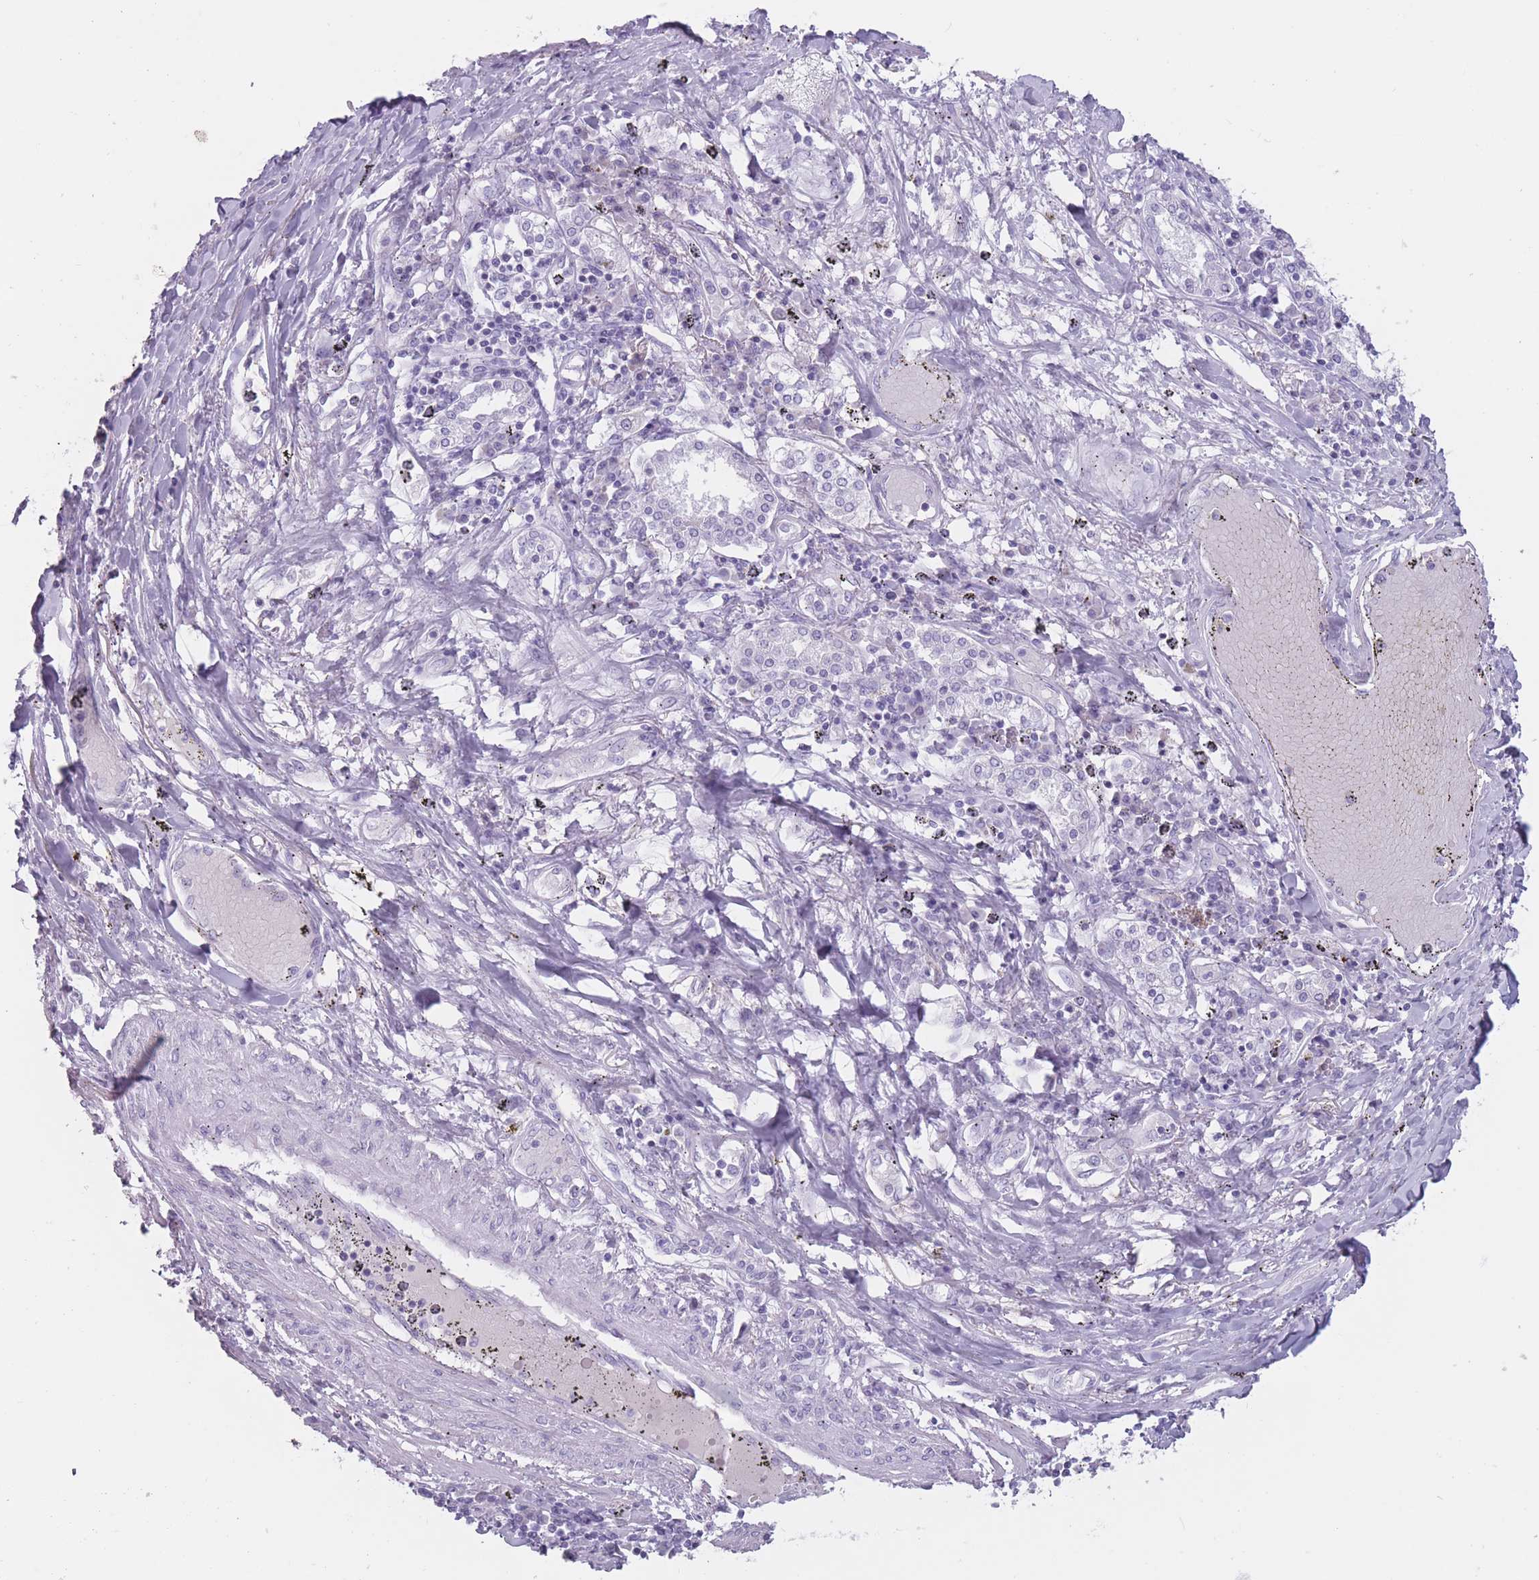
{"staining": {"intensity": "negative", "quantity": "none", "location": "none"}, "tissue": "lung cancer", "cell_type": "Tumor cells", "image_type": "cancer", "snomed": [{"axis": "morphology", "description": "Squamous cell carcinoma, NOS"}, {"axis": "topography", "description": "Lung"}], "caption": "IHC photomicrograph of neoplastic tissue: lung squamous cell carcinoma stained with DAB displays no significant protein expression in tumor cells. Brightfield microscopy of IHC stained with DAB (brown) and hematoxylin (blue), captured at high magnification.", "gene": "PNMA3", "patient": {"sex": "male", "age": 65}}